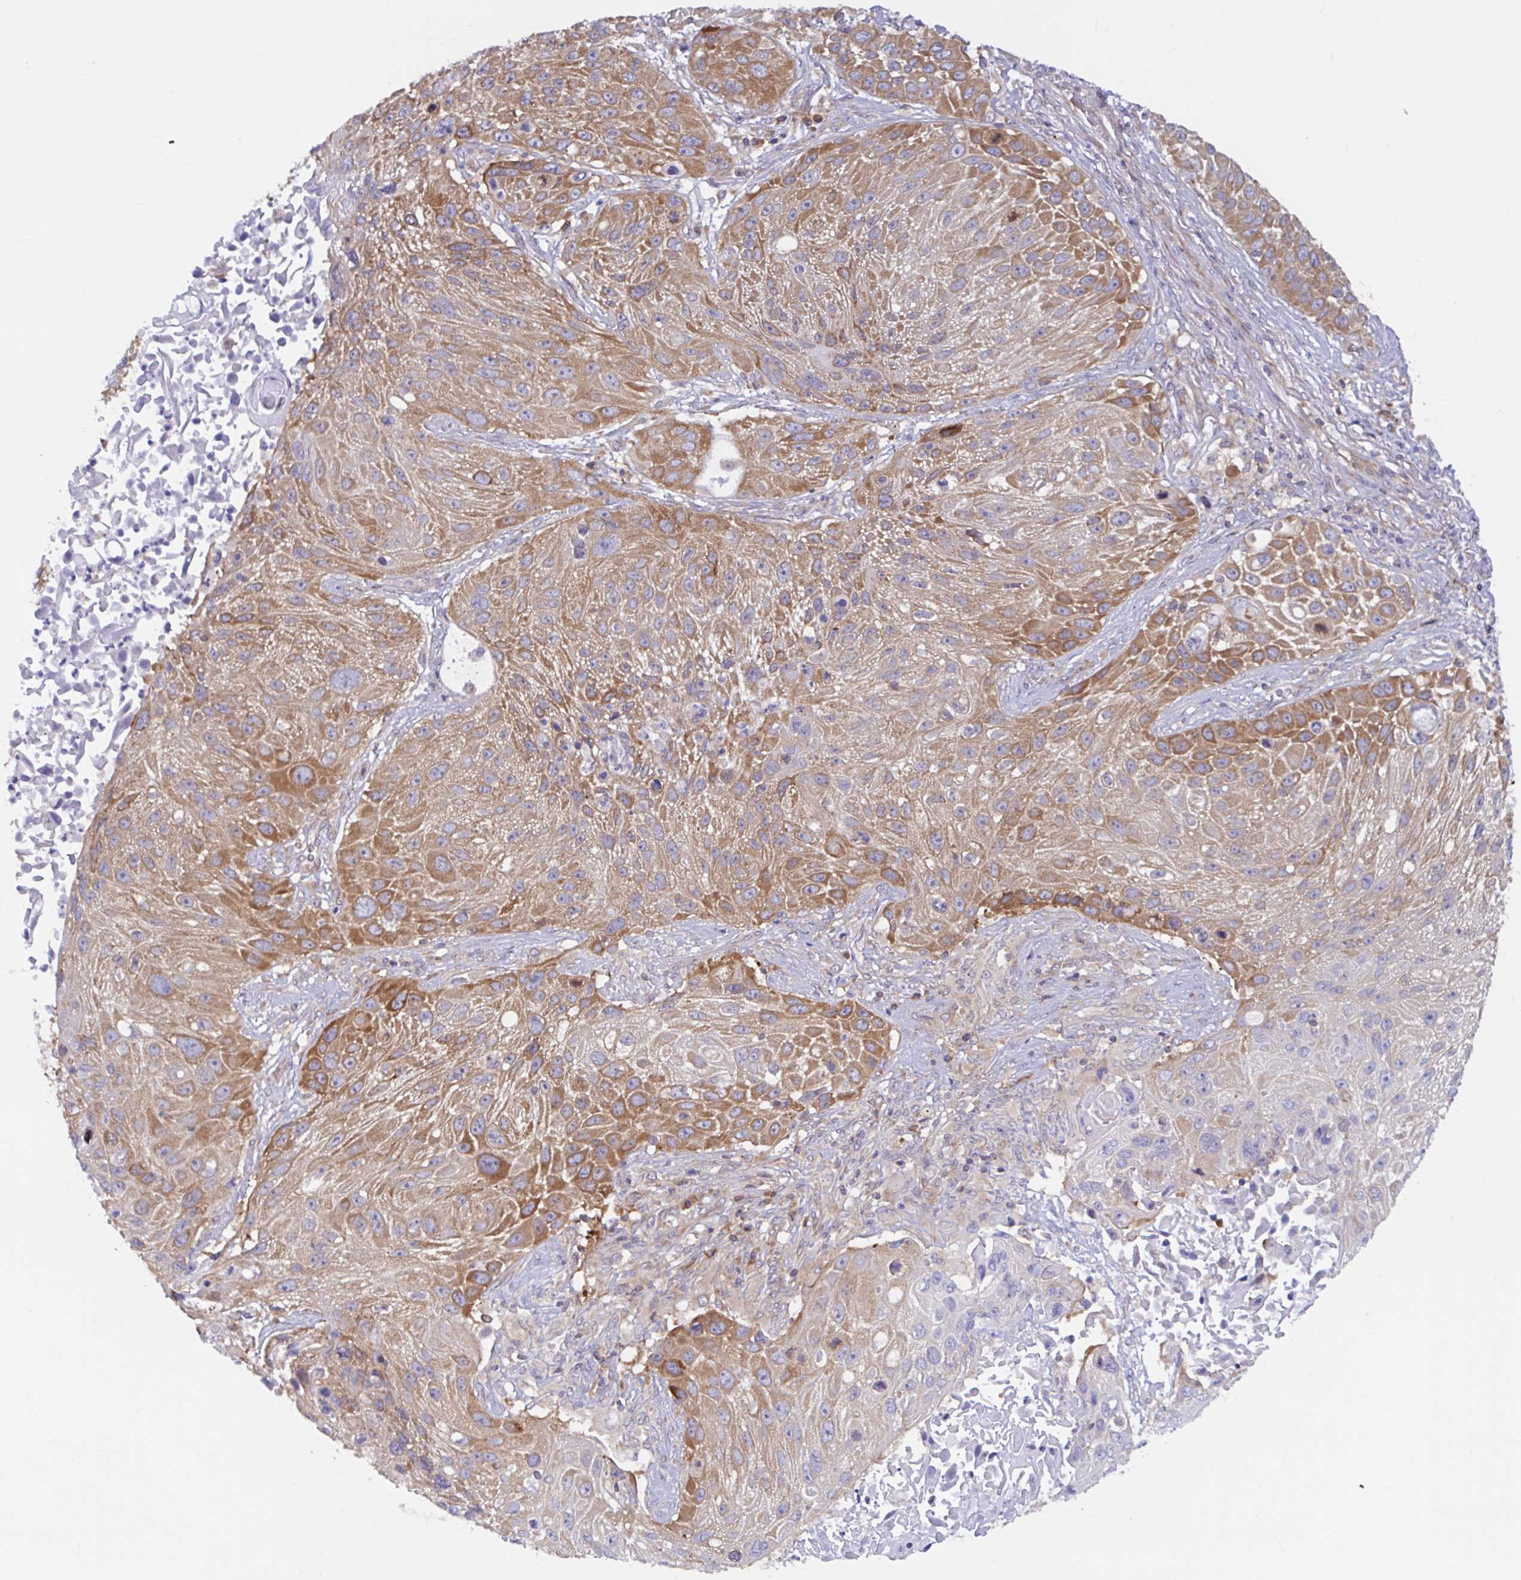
{"staining": {"intensity": "moderate", "quantity": ">75%", "location": "cytoplasmic/membranous"}, "tissue": "lung cancer", "cell_type": "Tumor cells", "image_type": "cancer", "snomed": [{"axis": "morphology", "description": "Normal morphology"}, {"axis": "morphology", "description": "Squamous cell carcinoma, NOS"}, {"axis": "topography", "description": "Lymph node"}, {"axis": "topography", "description": "Lung"}], "caption": "Immunohistochemical staining of human squamous cell carcinoma (lung) displays moderate cytoplasmic/membranous protein expression in about >75% of tumor cells.", "gene": "LARP1", "patient": {"sex": "male", "age": 67}}